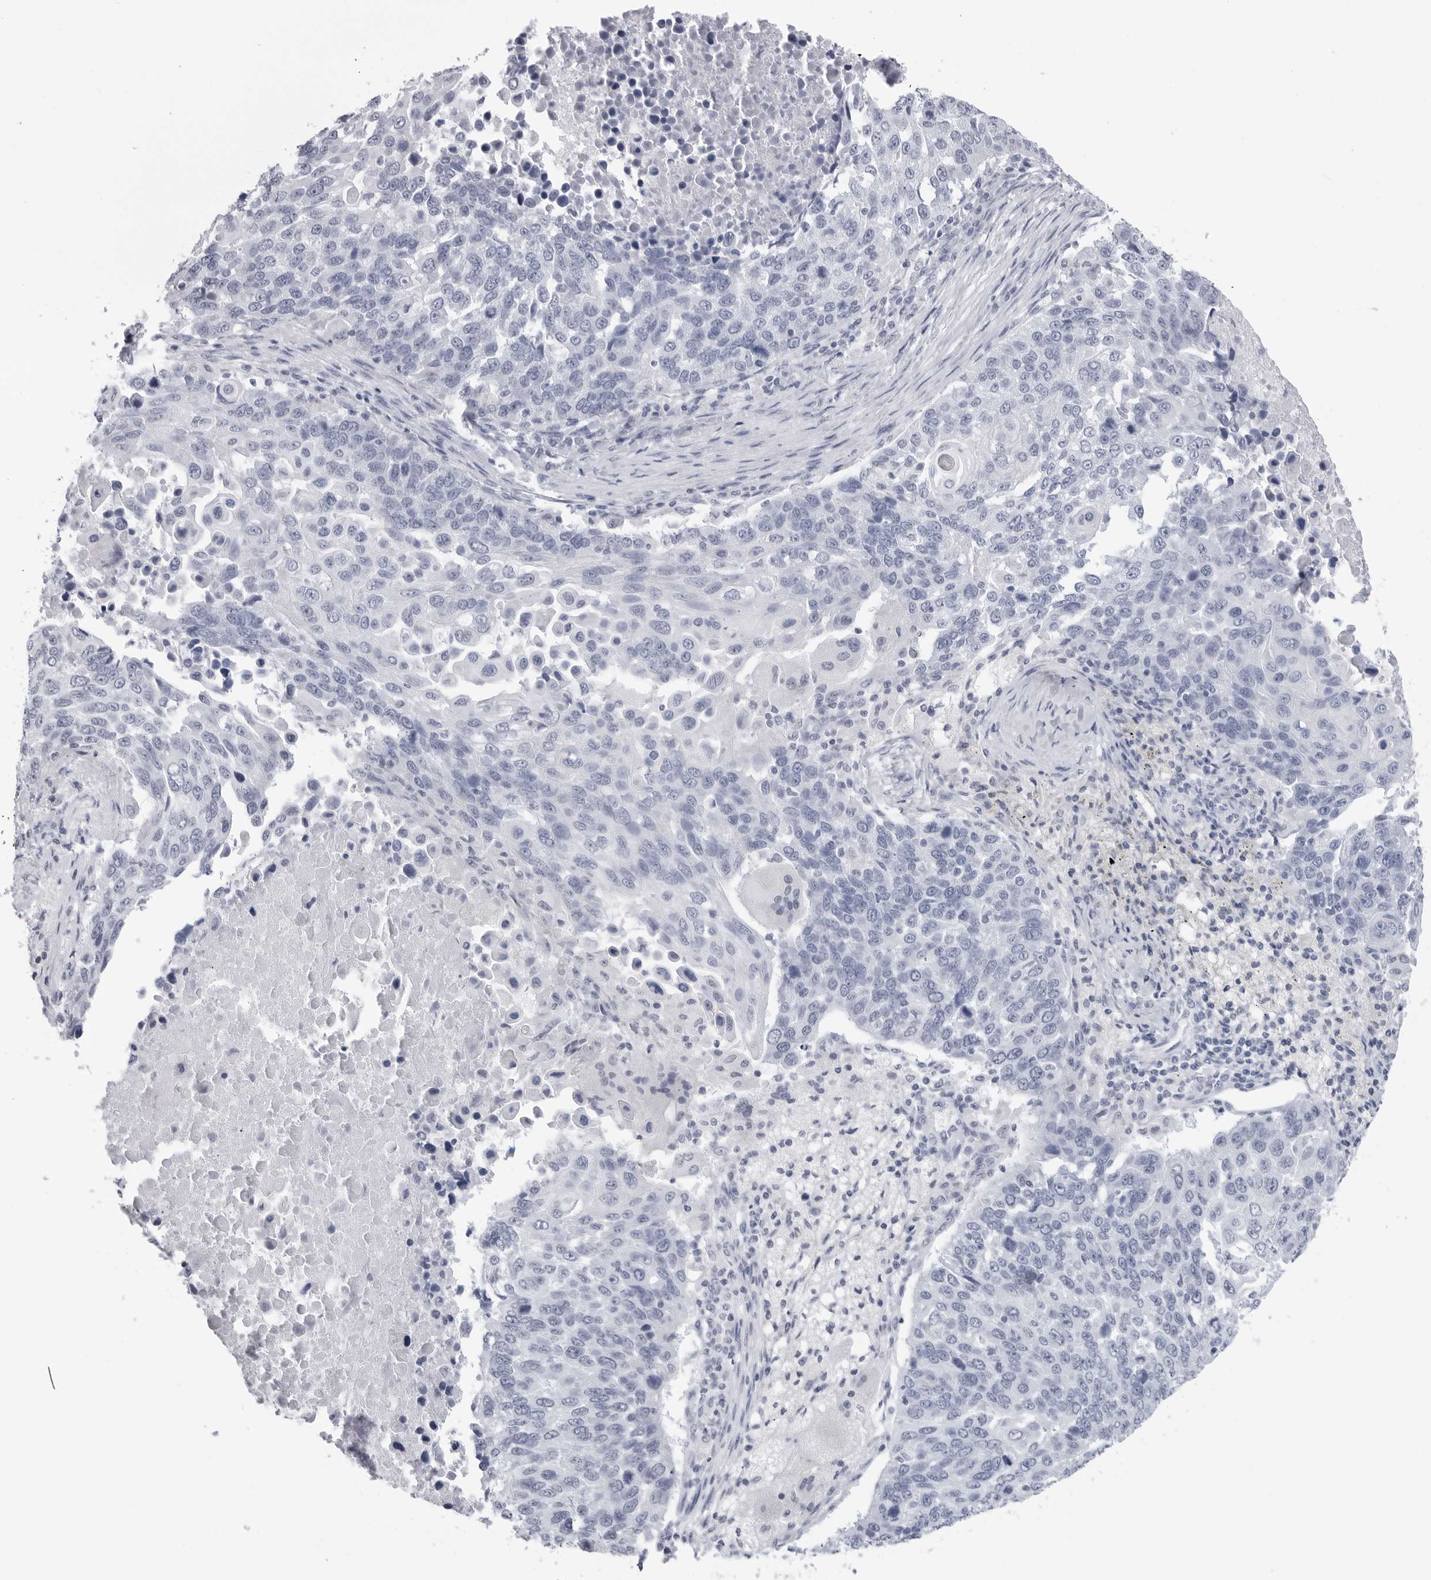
{"staining": {"intensity": "negative", "quantity": "none", "location": "none"}, "tissue": "lung cancer", "cell_type": "Tumor cells", "image_type": "cancer", "snomed": [{"axis": "morphology", "description": "Squamous cell carcinoma, NOS"}, {"axis": "topography", "description": "Lung"}], "caption": "The image displays no significant positivity in tumor cells of lung squamous cell carcinoma.", "gene": "PGA3", "patient": {"sex": "male", "age": 66}}